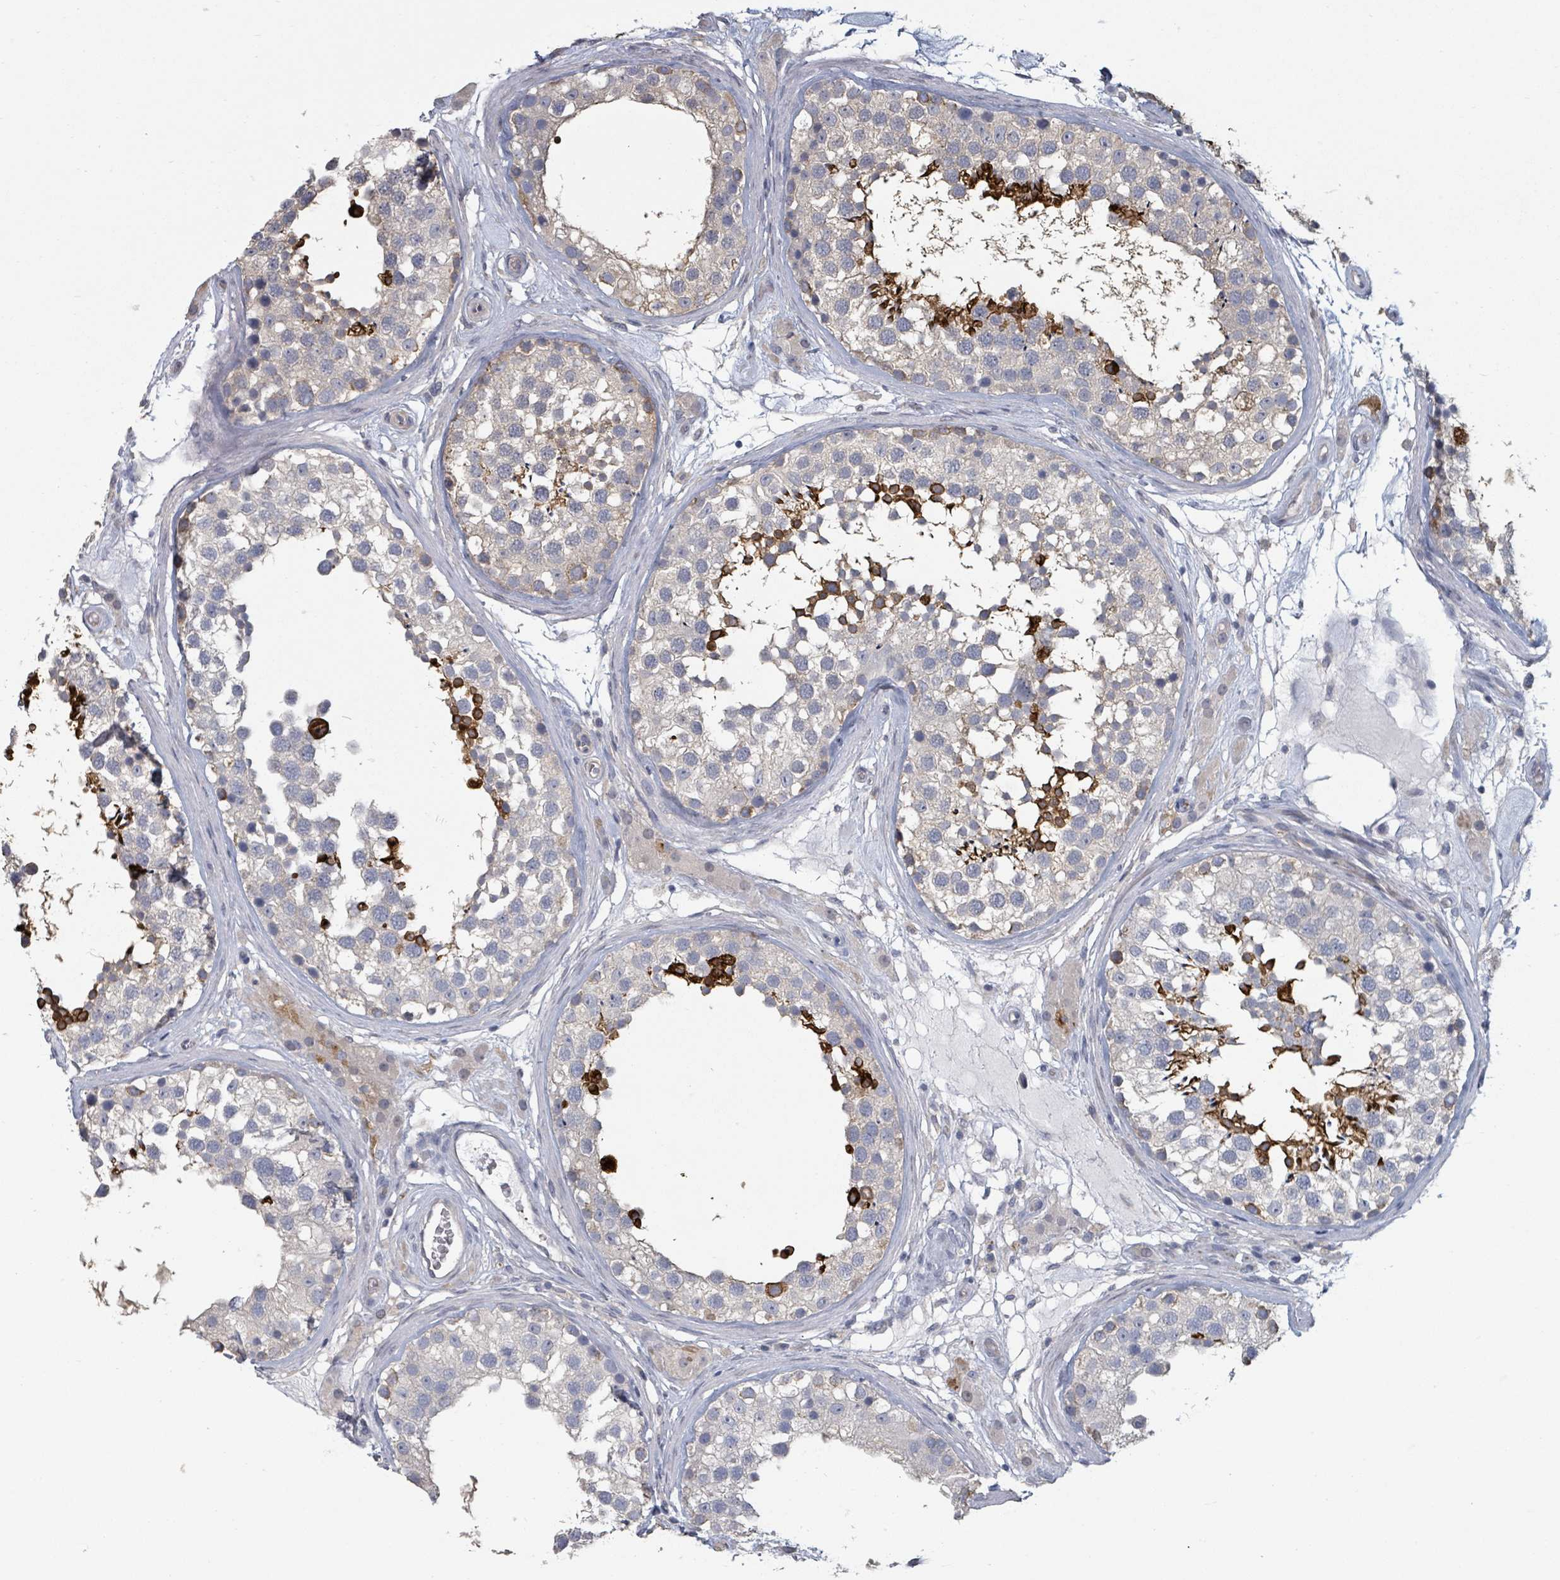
{"staining": {"intensity": "strong", "quantity": "<25%", "location": "cytoplasmic/membranous"}, "tissue": "testis", "cell_type": "Cells in seminiferous ducts", "image_type": "normal", "snomed": [{"axis": "morphology", "description": "Normal tissue, NOS"}, {"axis": "topography", "description": "Testis"}], "caption": "Immunohistochemistry staining of benign testis, which demonstrates medium levels of strong cytoplasmic/membranous positivity in about <25% of cells in seminiferous ducts indicating strong cytoplasmic/membranous protein staining. The staining was performed using DAB (3,3'-diaminobenzidine) (brown) for protein detection and nuclei were counterstained in hematoxylin (blue).", "gene": "PLAUR", "patient": {"sex": "male", "age": 46}}